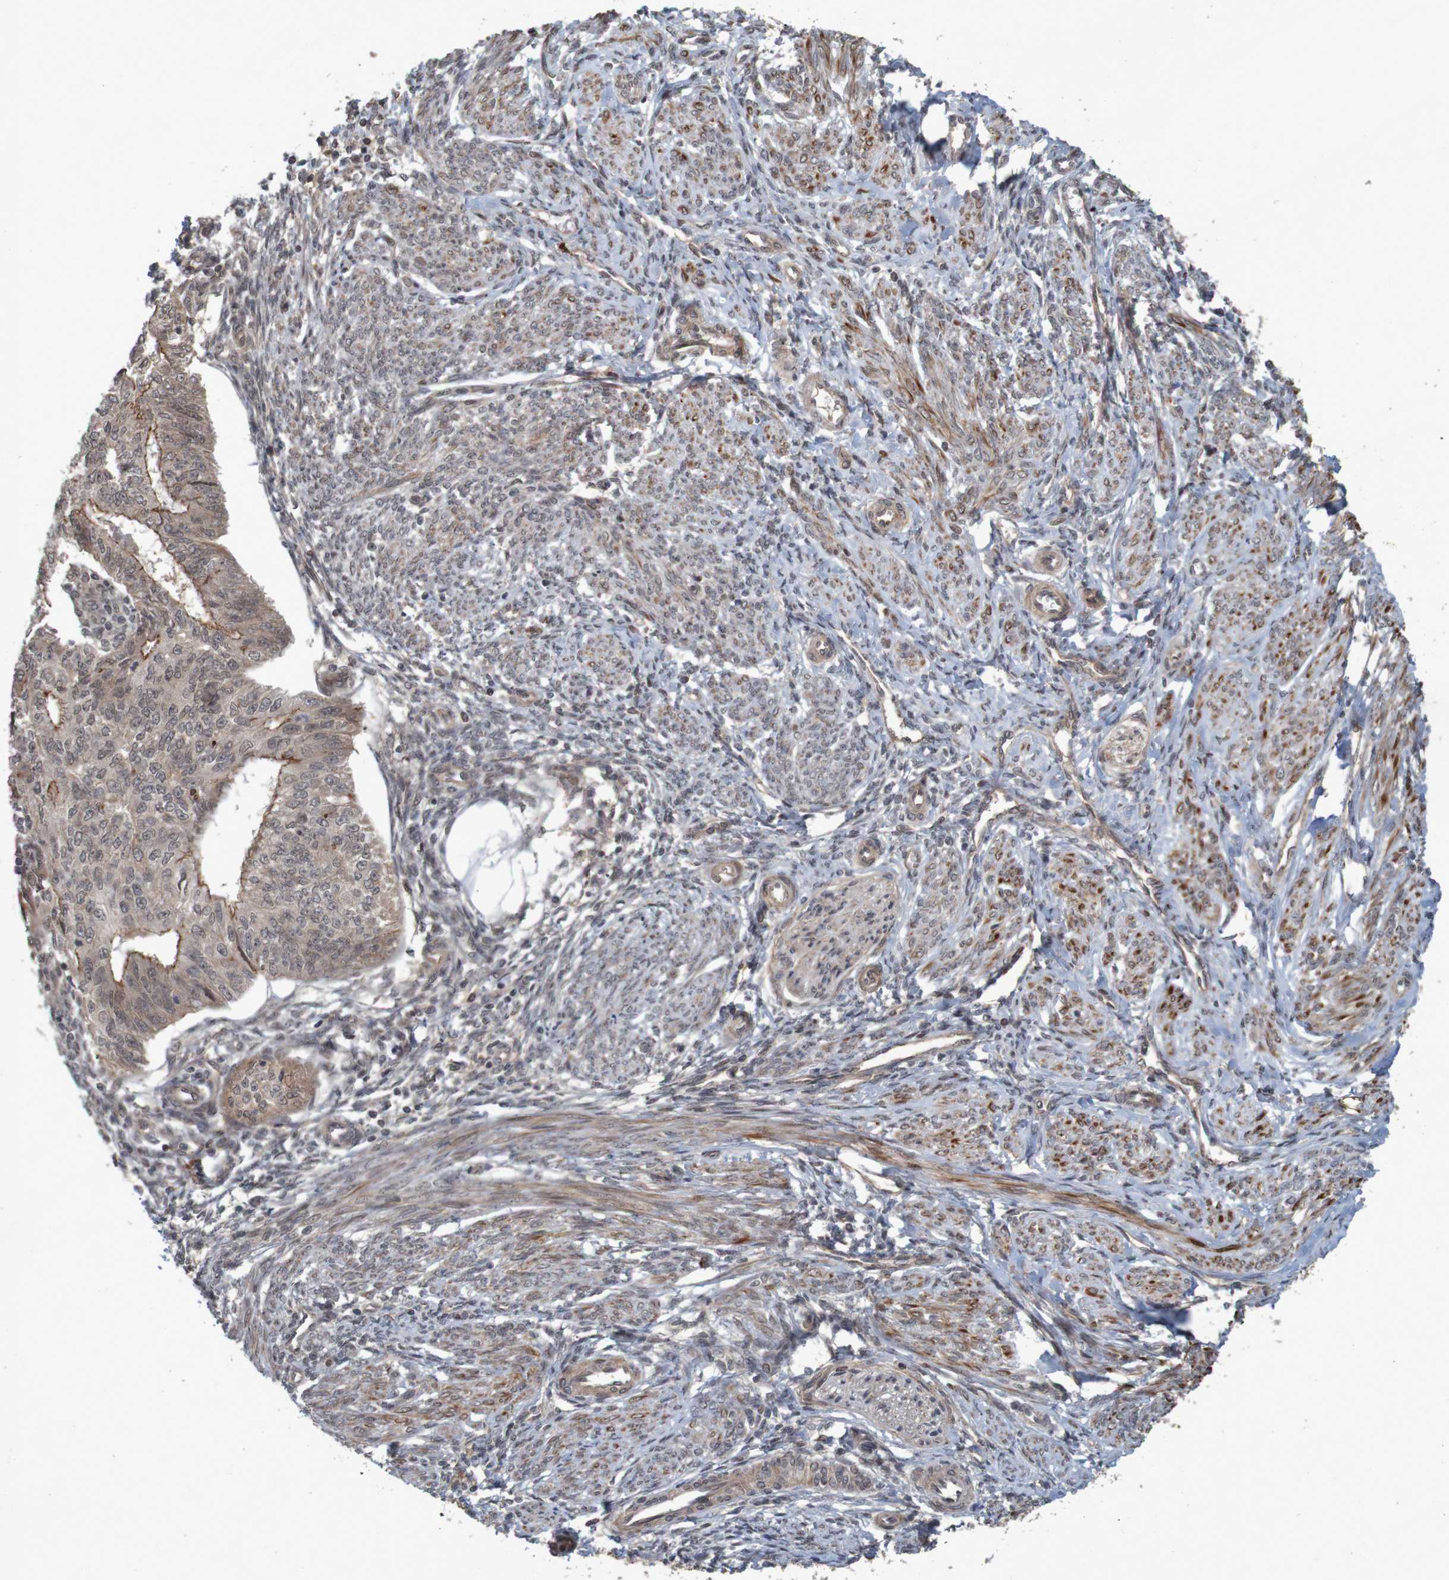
{"staining": {"intensity": "moderate", "quantity": ">75%", "location": "cytoplasmic/membranous"}, "tissue": "endometrial cancer", "cell_type": "Tumor cells", "image_type": "cancer", "snomed": [{"axis": "morphology", "description": "Adenocarcinoma, NOS"}, {"axis": "topography", "description": "Endometrium"}], "caption": "Human endometrial cancer stained with a brown dye reveals moderate cytoplasmic/membranous positive staining in approximately >75% of tumor cells.", "gene": "ARHGEF11", "patient": {"sex": "female", "age": 32}}